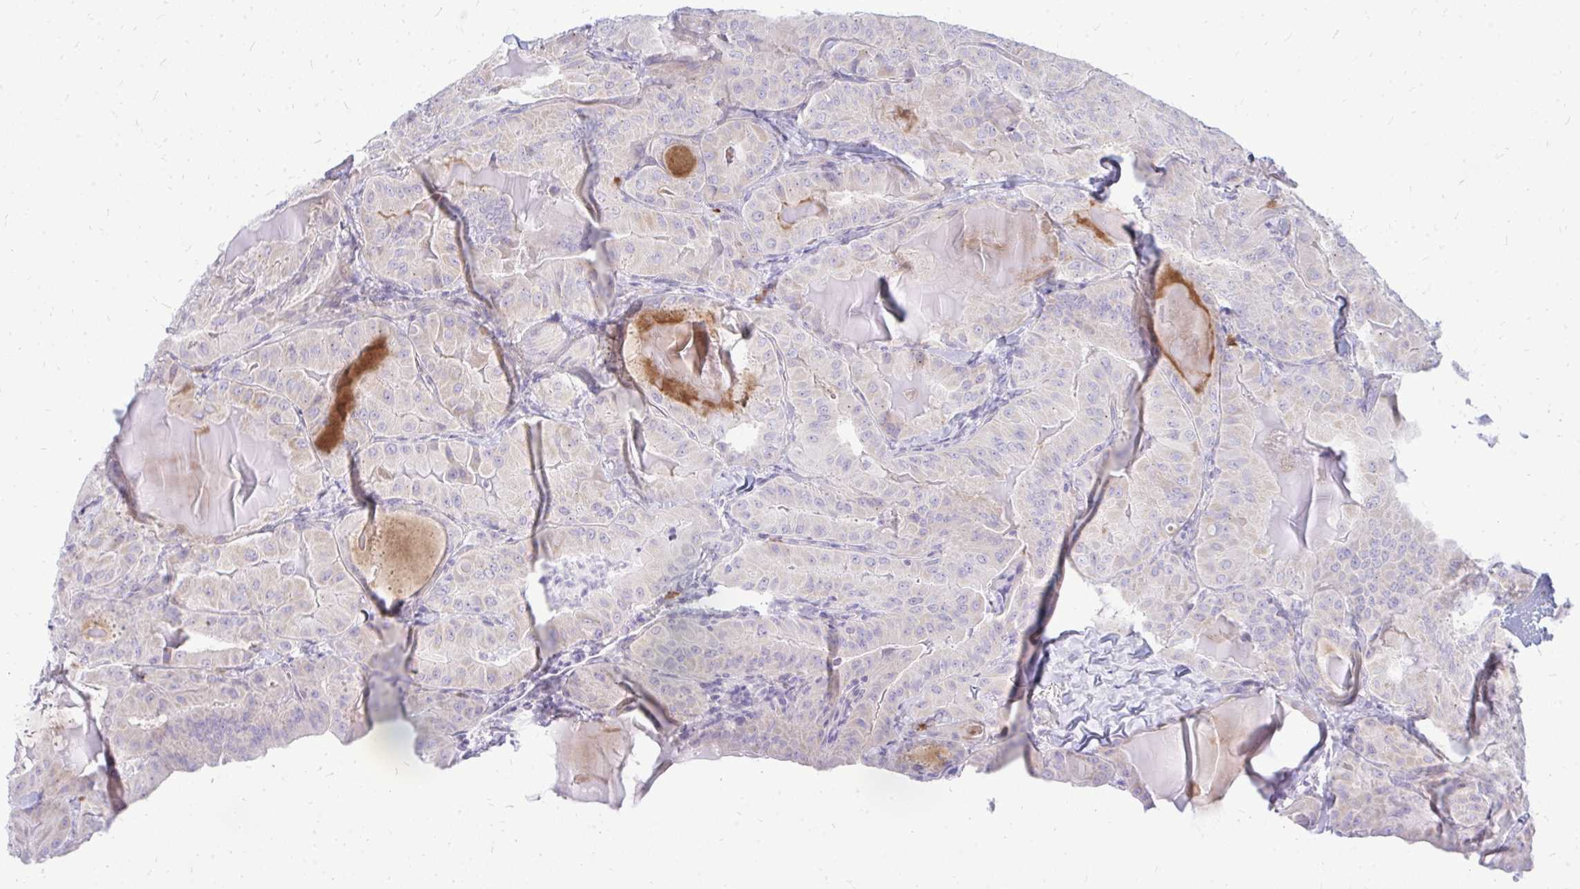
{"staining": {"intensity": "negative", "quantity": "none", "location": "none"}, "tissue": "thyroid cancer", "cell_type": "Tumor cells", "image_type": "cancer", "snomed": [{"axis": "morphology", "description": "Papillary adenocarcinoma, NOS"}, {"axis": "topography", "description": "Thyroid gland"}], "caption": "DAB (3,3'-diaminobenzidine) immunohistochemical staining of human thyroid cancer (papillary adenocarcinoma) reveals no significant expression in tumor cells.", "gene": "TSPEAR", "patient": {"sex": "female", "age": 68}}